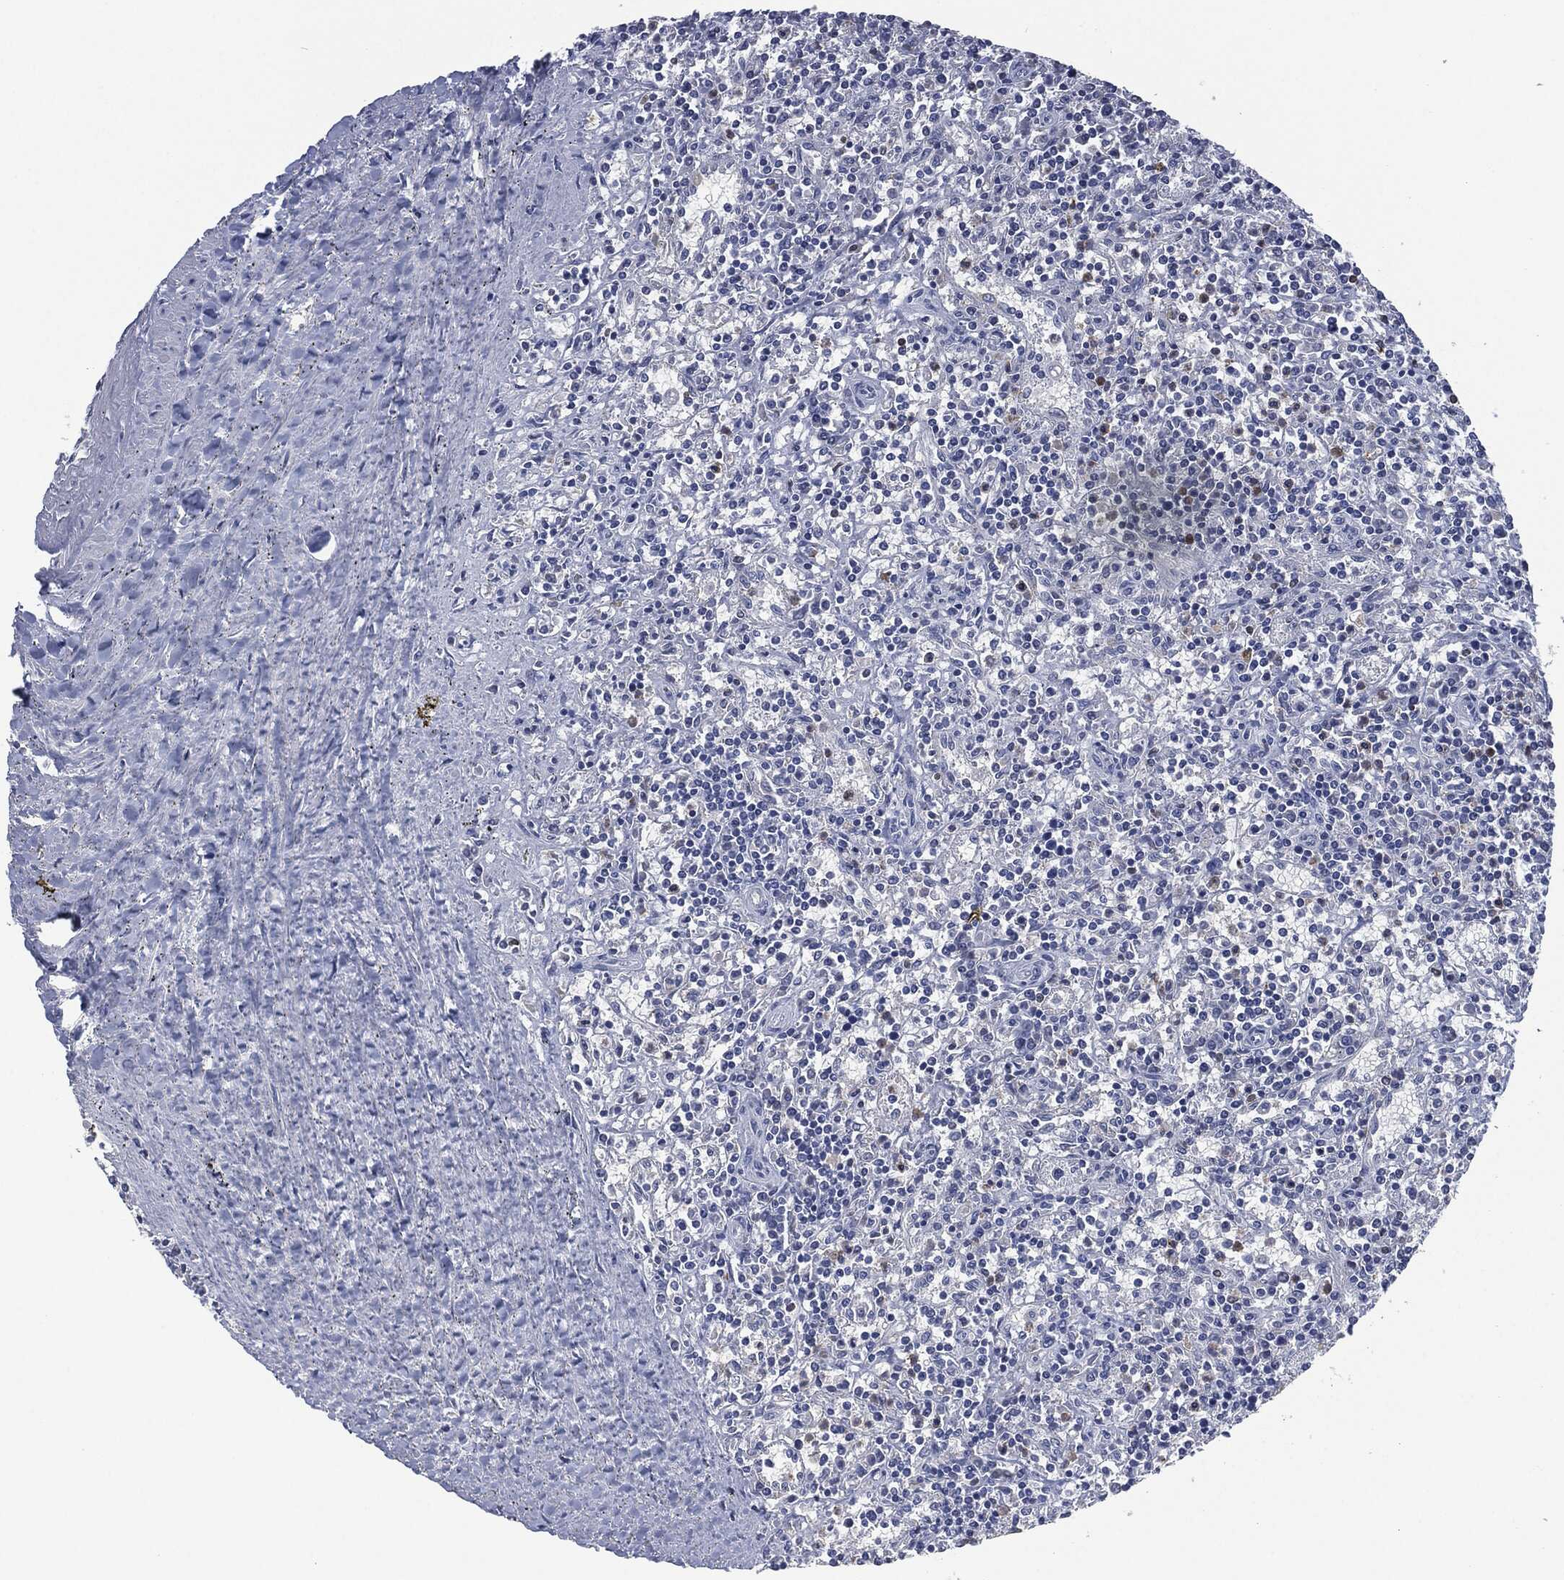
{"staining": {"intensity": "negative", "quantity": "none", "location": "none"}, "tissue": "lymphoma", "cell_type": "Tumor cells", "image_type": "cancer", "snomed": [{"axis": "morphology", "description": "Malignant lymphoma, non-Hodgkin's type, Low grade"}, {"axis": "topography", "description": "Spleen"}], "caption": "This is a image of IHC staining of lymphoma, which shows no staining in tumor cells. (Brightfield microscopy of DAB (3,3'-diaminobenzidine) IHC at high magnification).", "gene": "CEACAM8", "patient": {"sex": "male", "age": 62}}